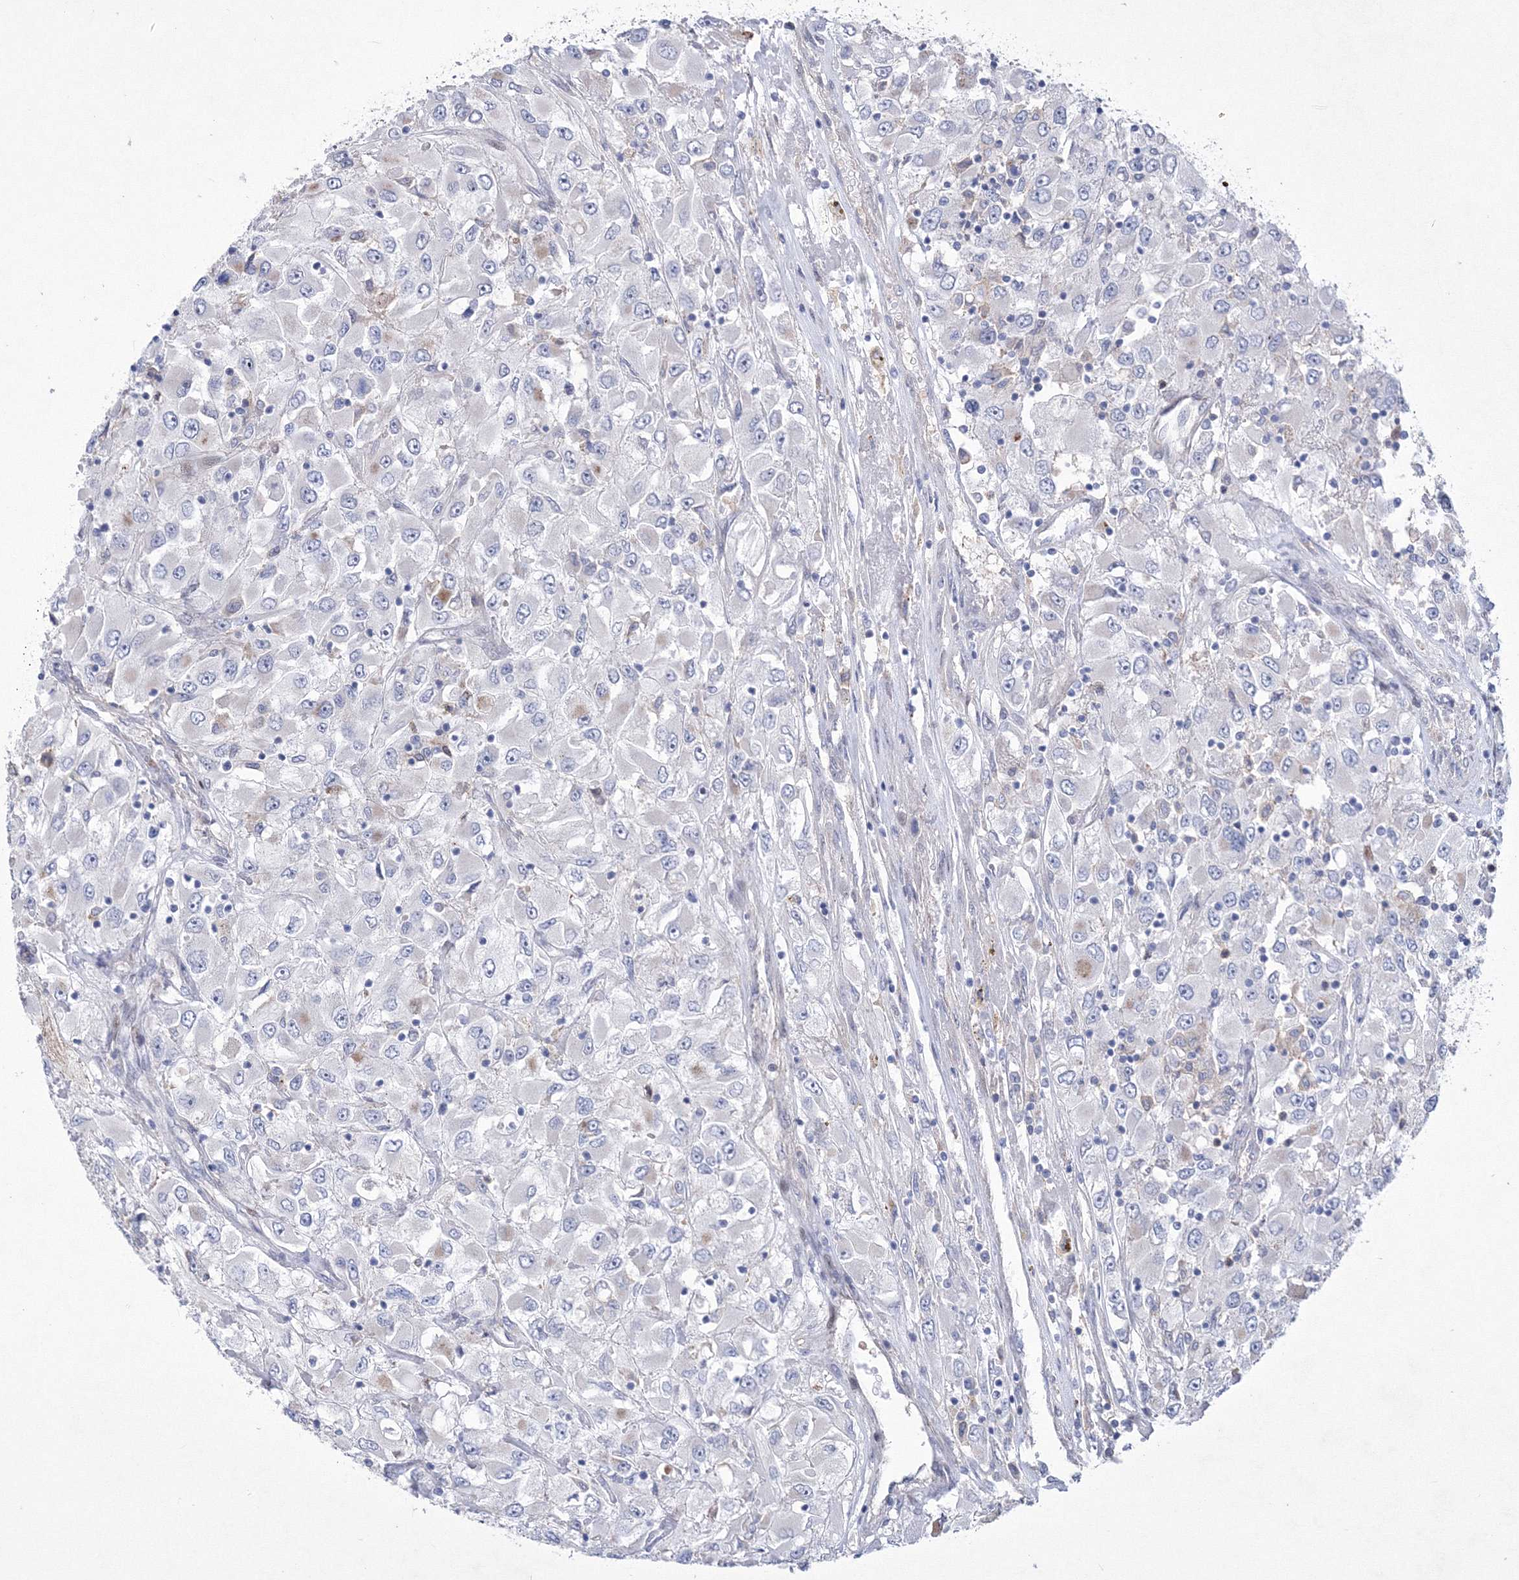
{"staining": {"intensity": "negative", "quantity": "none", "location": "none"}, "tissue": "renal cancer", "cell_type": "Tumor cells", "image_type": "cancer", "snomed": [{"axis": "morphology", "description": "Adenocarcinoma, NOS"}, {"axis": "topography", "description": "Kidney"}], "caption": "IHC of human renal cancer shows no expression in tumor cells. The staining is performed using DAB (3,3'-diaminobenzidine) brown chromogen with nuclei counter-stained in using hematoxylin.", "gene": "RNPEPL1", "patient": {"sex": "female", "age": 52}}